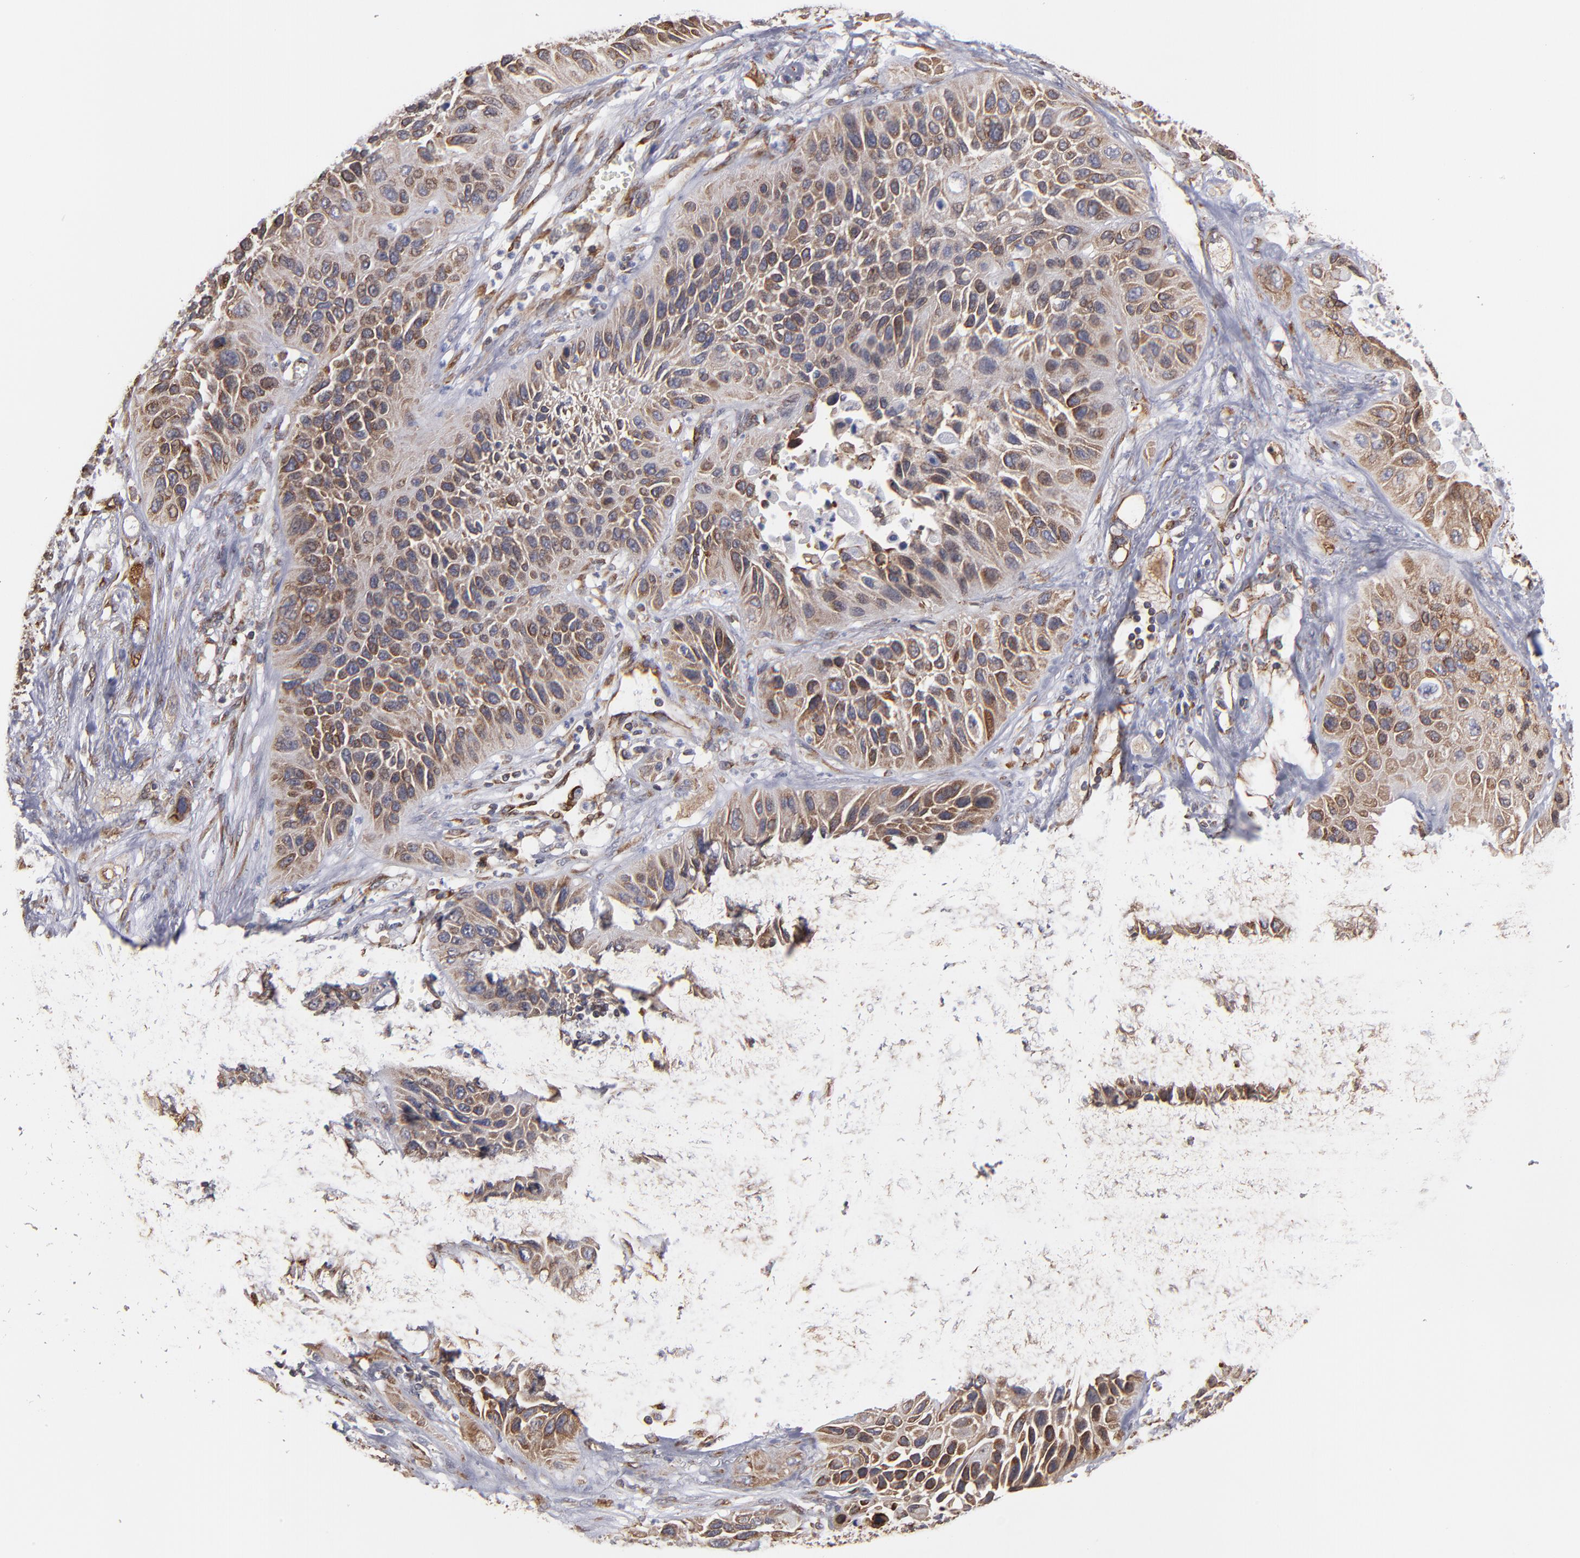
{"staining": {"intensity": "moderate", "quantity": ">75%", "location": "cytoplasmic/membranous"}, "tissue": "lung cancer", "cell_type": "Tumor cells", "image_type": "cancer", "snomed": [{"axis": "morphology", "description": "Squamous cell carcinoma, NOS"}, {"axis": "topography", "description": "Lung"}], "caption": "Protein staining of lung cancer (squamous cell carcinoma) tissue reveals moderate cytoplasmic/membranous staining in about >75% of tumor cells.", "gene": "KTN1", "patient": {"sex": "female", "age": 76}}